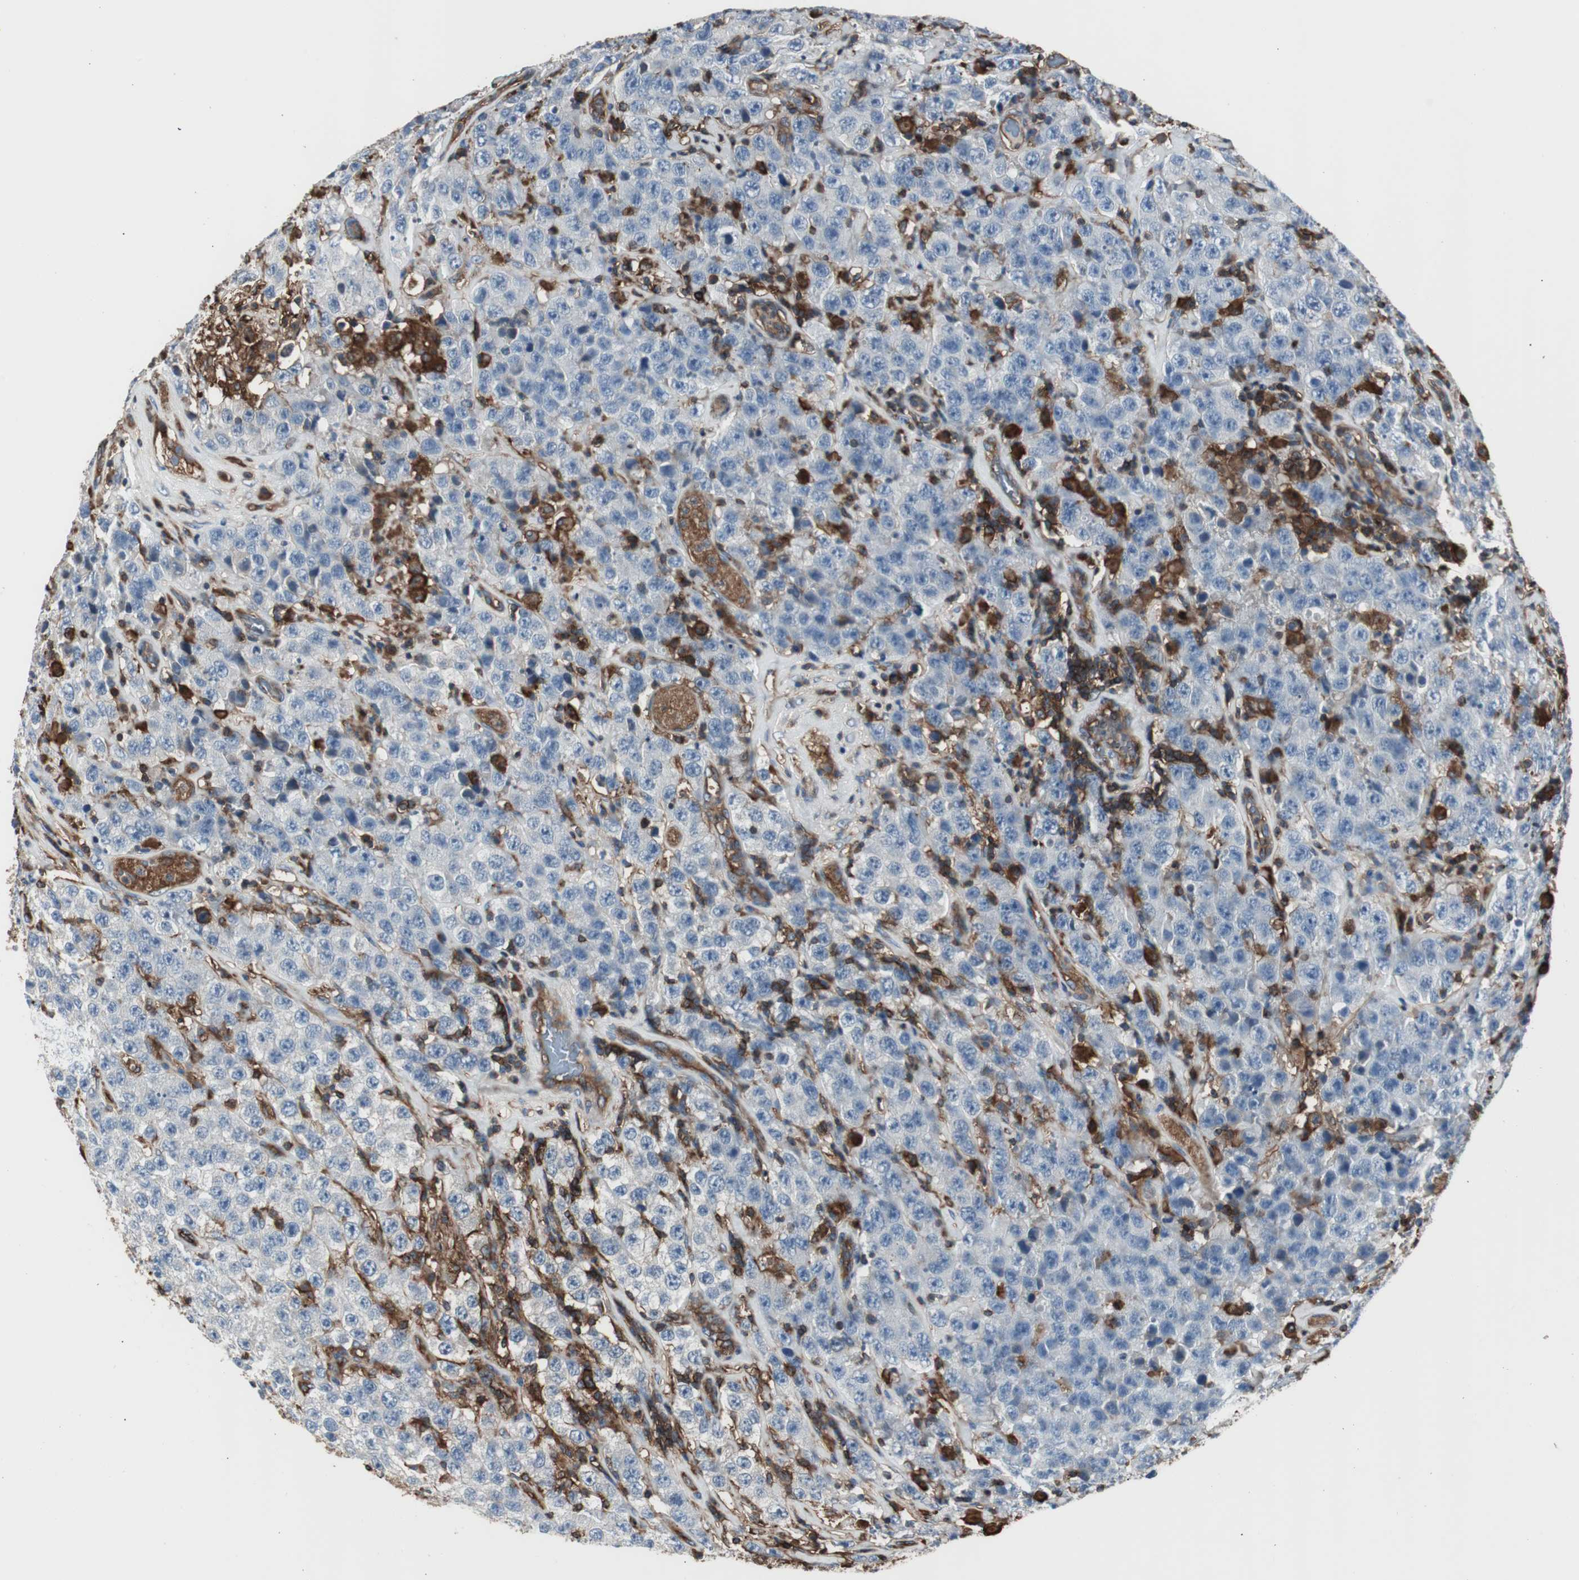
{"staining": {"intensity": "negative", "quantity": "none", "location": "none"}, "tissue": "testis cancer", "cell_type": "Tumor cells", "image_type": "cancer", "snomed": [{"axis": "morphology", "description": "Seminoma, NOS"}, {"axis": "topography", "description": "Testis"}], "caption": "An immunohistochemistry photomicrograph of seminoma (testis) is shown. There is no staining in tumor cells of seminoma (testis).", "gene": "B2M", "patient": {"sex": "male", "age": 52}}